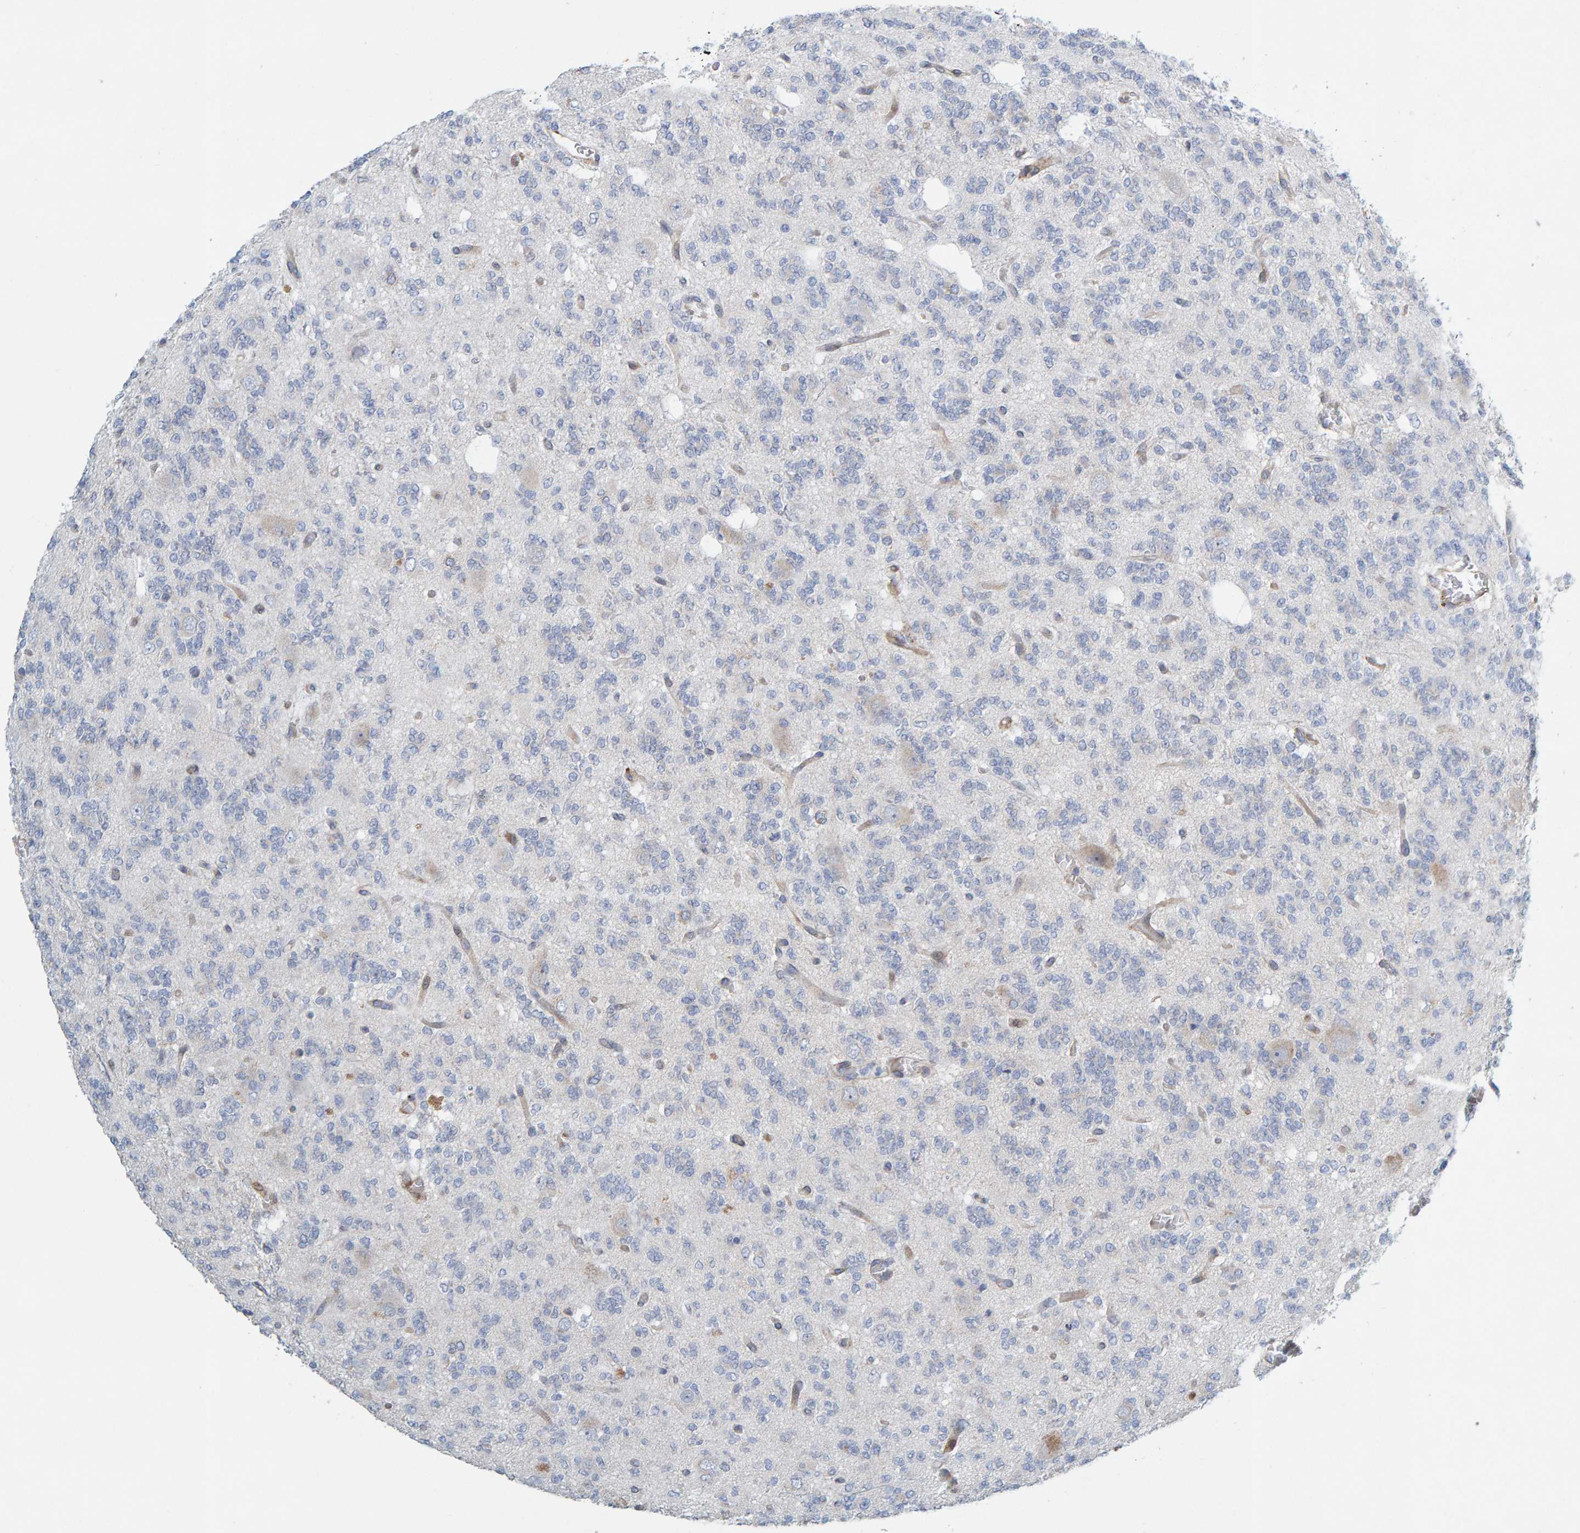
{"staining": {"intensity": "negative", "quantity": "none", "location": "none"}, "tissue": "glioma", "cell_type": "Tumor cells", "image_type": "cancer", "snomed": [{"axis": "morphology", "description": "Glioma, malignant, Low grade"}, {"axis": "topography", "description": "Brain"}], "caption": "Image shows no protein positivity in tumor cells of glioma tissue. Nuclei are stained in blue.", "gene": "MMP16", "patient": {"sex": "male", "age": 38}}